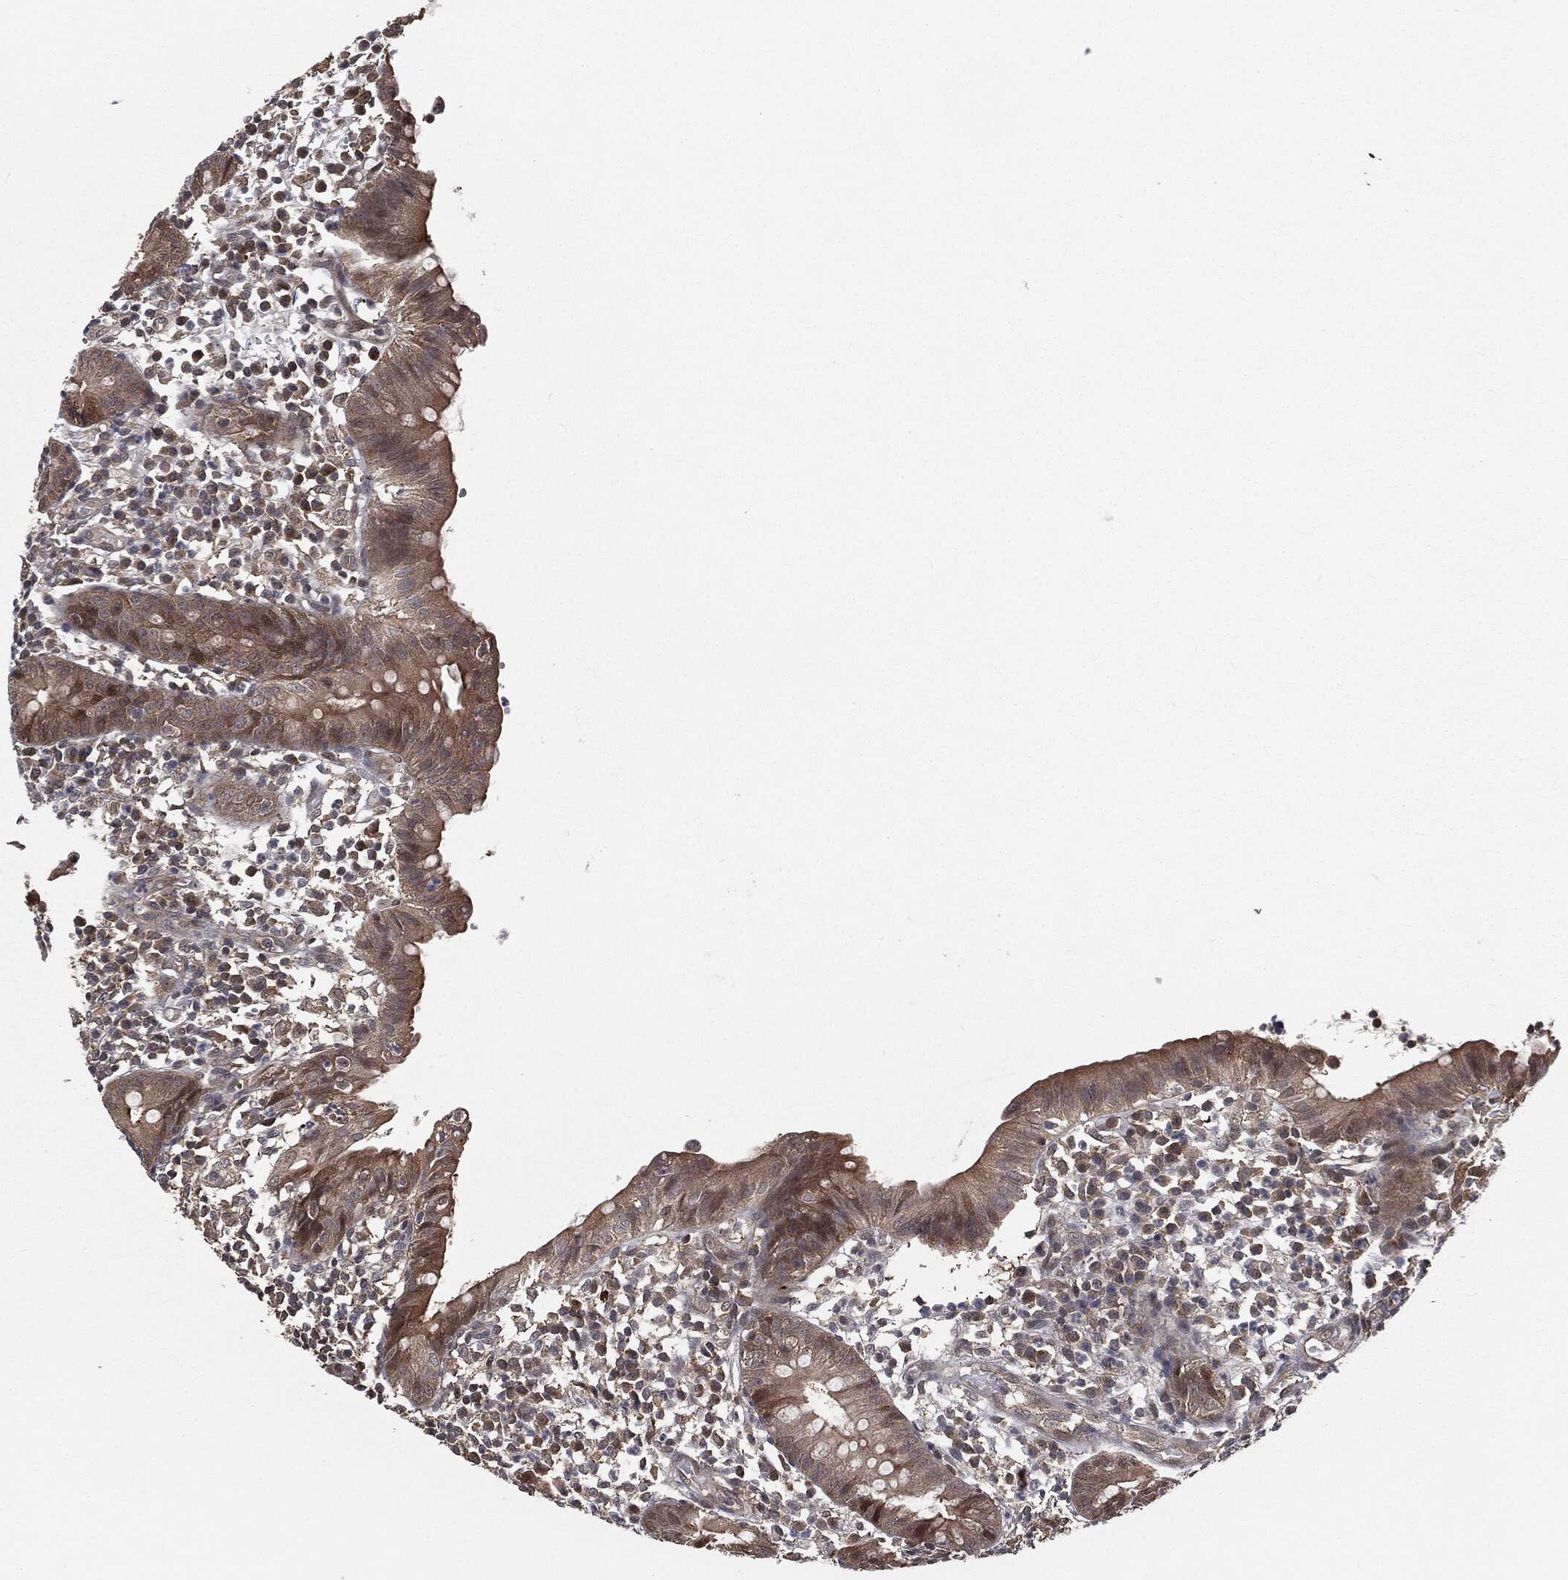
{"staining": {"intensity": "strong", "quantity": "<25%", "location": "cytoplasmic/membranous"}, "tissue": "appendix", "cell_type": "Glandular cells", "image_type": "normal", "snomed": [{"axis": "morphology", "description": "Normal tissue, NOS"}, {"axis": "topography", "description": "Appendix"}], "caption": "Immunohistochemistry staining of benign appendix, which displays medium levels of strong cytoplasmic/membranous positivity in approximately <25% of glandular cells indicating strong cytoplasmic/membranous protein expression. The staining was performed using DAB (3,3'-diaminobenzidine) (brown) for protein detection and nuclei were counterstained in hematoxylin (blue).", "gene": "FBXO7", "patient": {"sex": "female", "age": 40}}